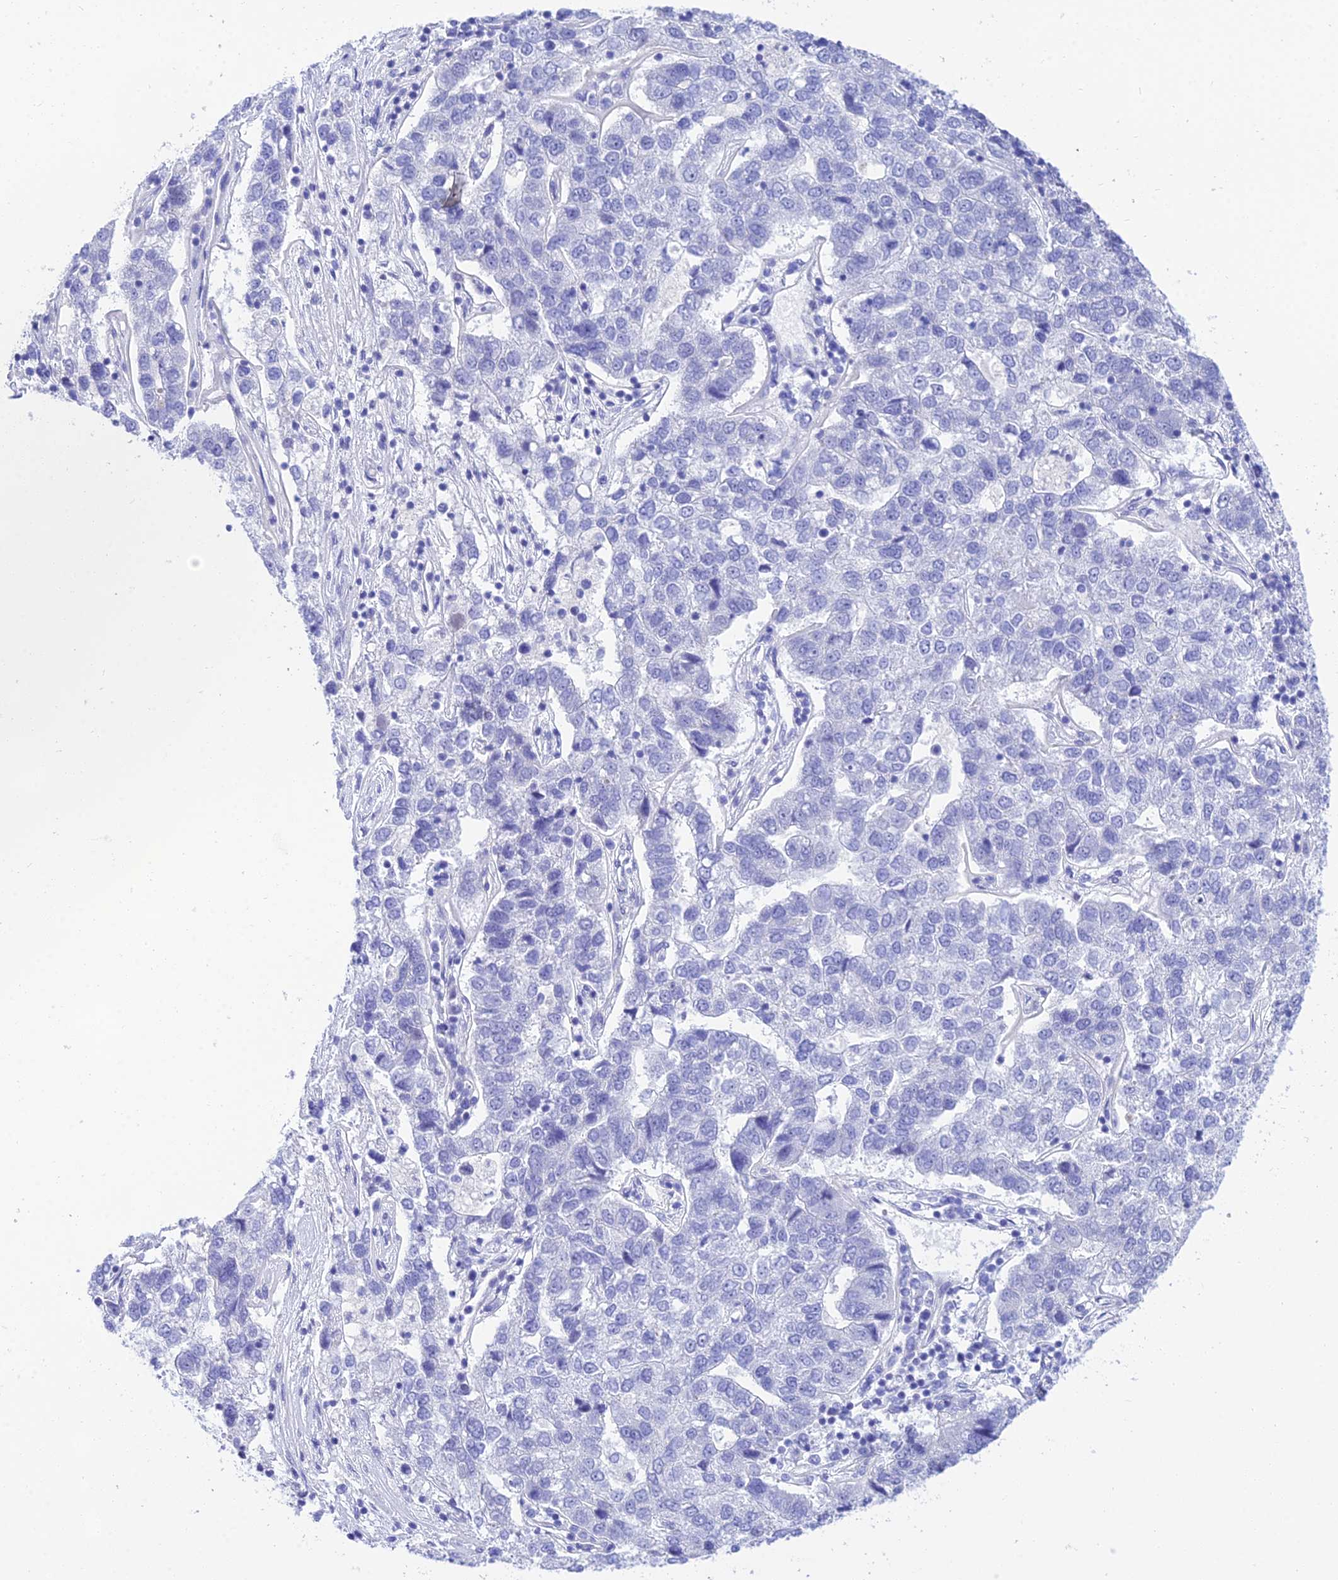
{"staining": {"intensity": "negative", "quantity": "none", "location": "none"}, "tissue": "pancreatic cancer", "cell_type": "Tumor cells", "image_type": "cancer", "snomed": [{"axis": "morphology", "description": "Adenocarcinoma, NOS"}, {"axis": "topography", "description": "Pancreas"}], "caption": "Tumor cells show no significant protein positivity in pancreatic cancer (adenocarcinoma).", "gene": "DEFB107A", "patient": {"sex": "female", "age": 61}}